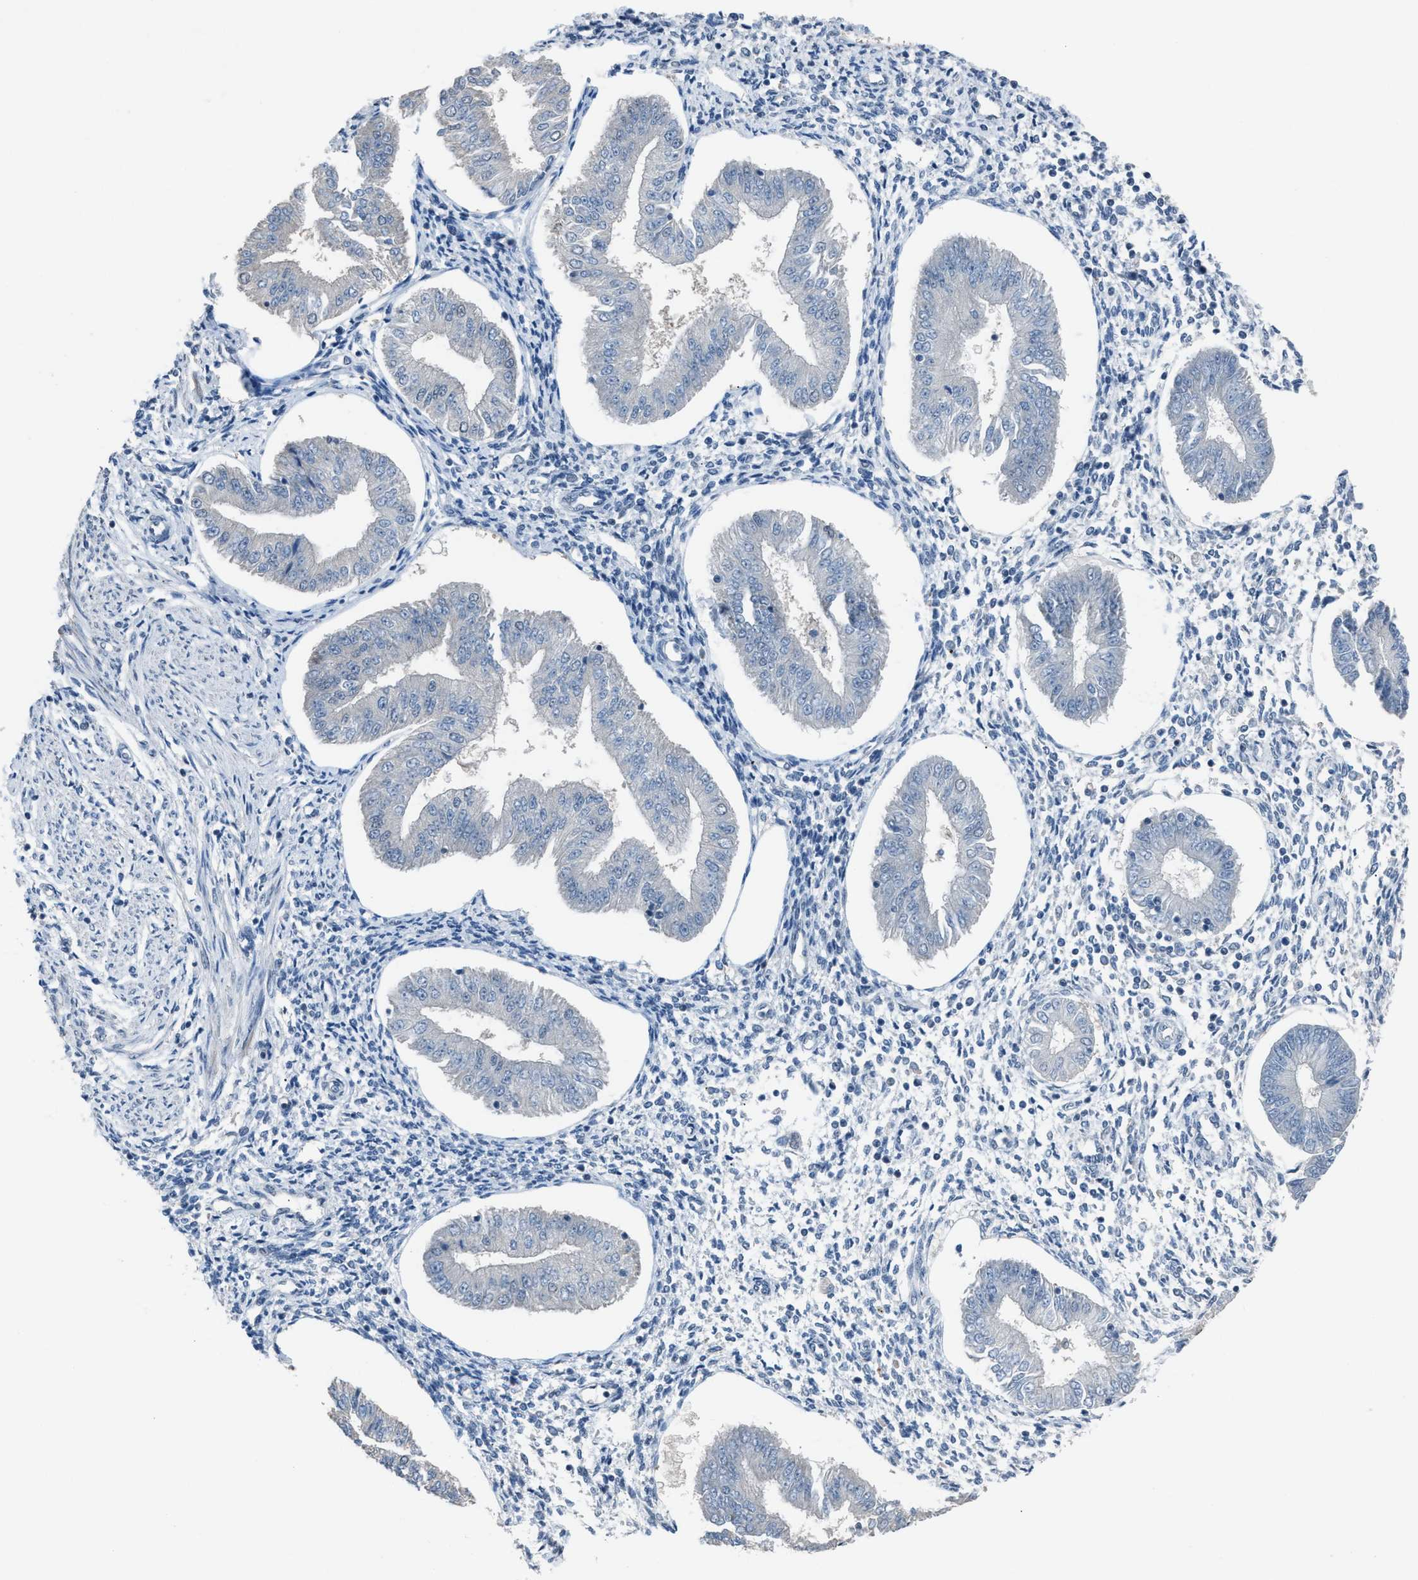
{"staining": {"intensity": "negative", "quantity": "none", "location": "none"}, "tissue": "endometrium", "cell_type": "Cells in endometrial stroma", "image_type": "normal", "snomed": [{"axis": "morphology", "description": "Normal tissue, NOS"}, {"axis": "topography", "description": "Endometrium"}], "caption": "DAB immunohistochemical staining of benign human endometrium exhibits no significant positivity in cells in endometrial stroma.", "gene": "ZNF276", "patient": {"sex": "female", "age": 50}}